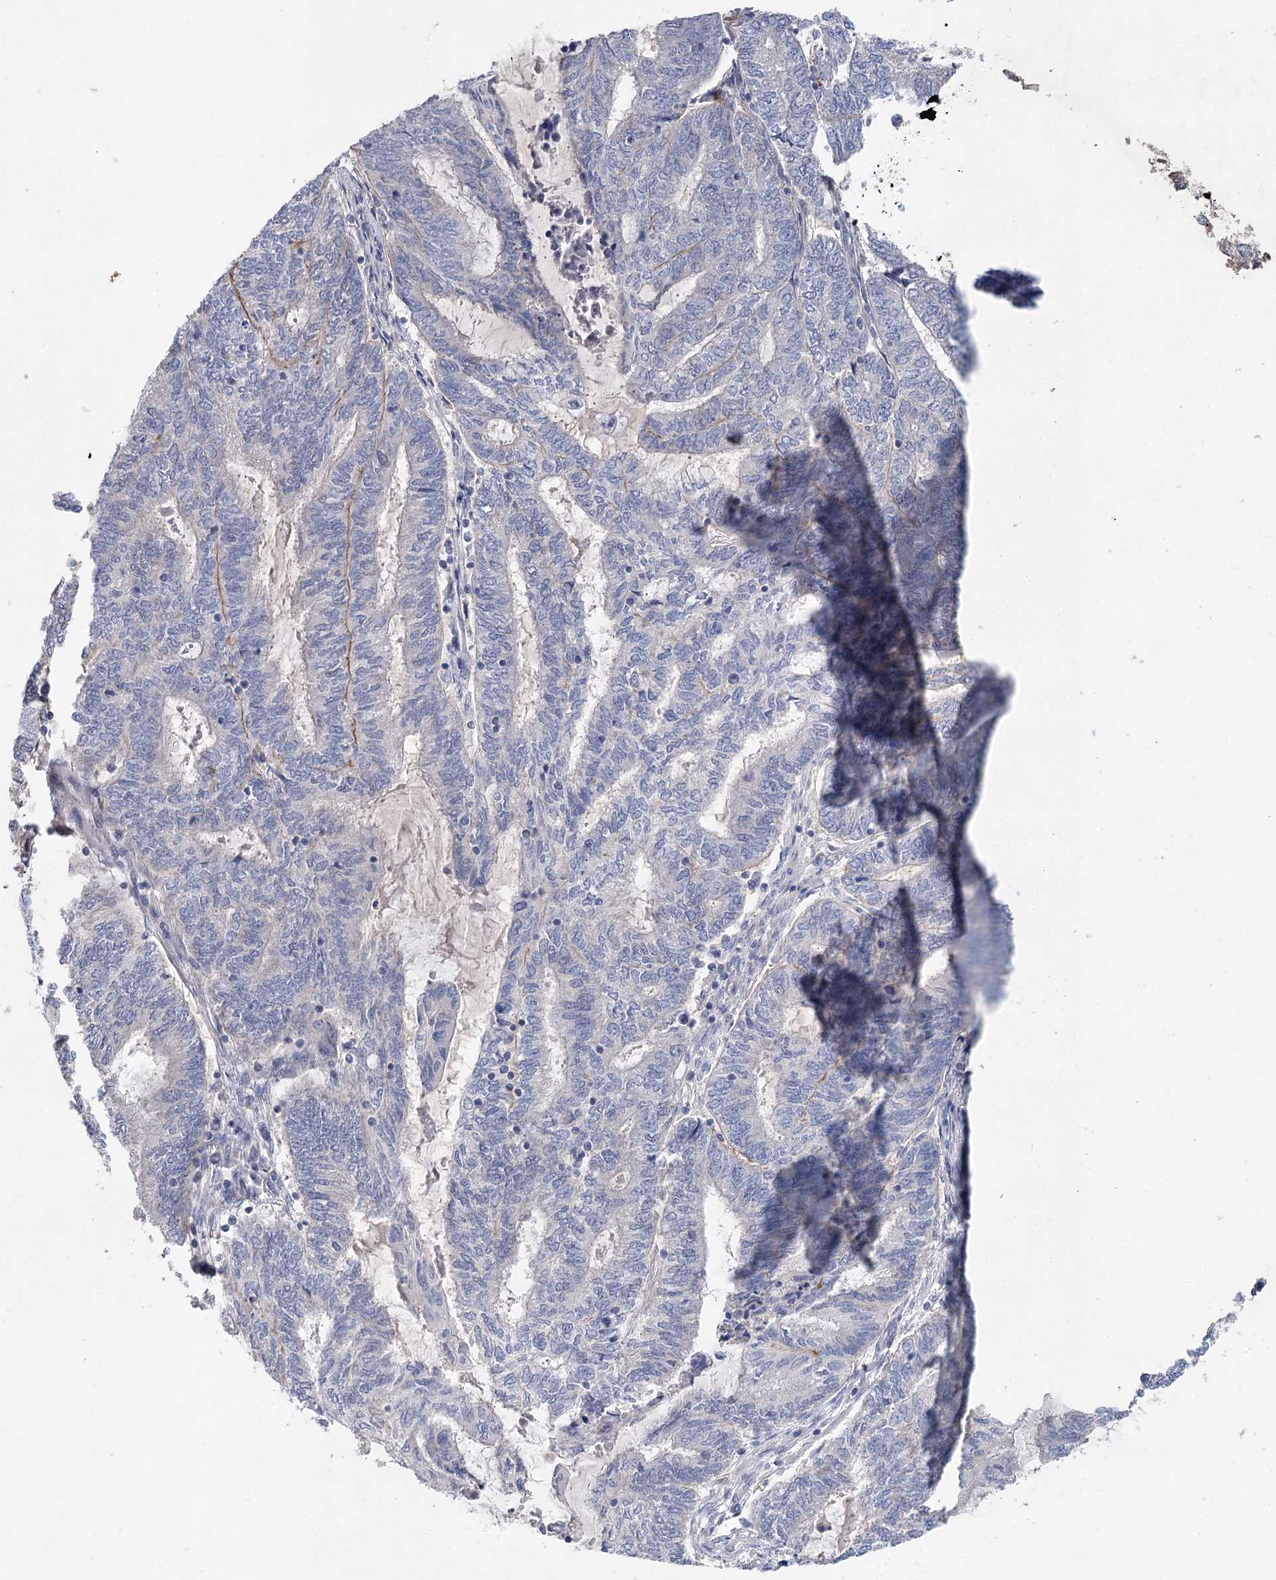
{"staining": {"intensity": "negative", "quantity": "none", "location": "none"}, "tissue": "endometrial cancer", "cell_type": "Tumor cells", "image_type": "cancer", "snomed": [{"axis": "morphology", "description": "Adenocarcinoma, NOS"}, {"axis": "topography", "description": "Uterus"}, {"axis": "topography", "description": "Endometrium"}], "caption": "Tumor cells show no significant staining in endometrial cancer (adenocarcinoma).", "gene": "SLC19A3", "patient": {"sex": "female", "age": 70}}